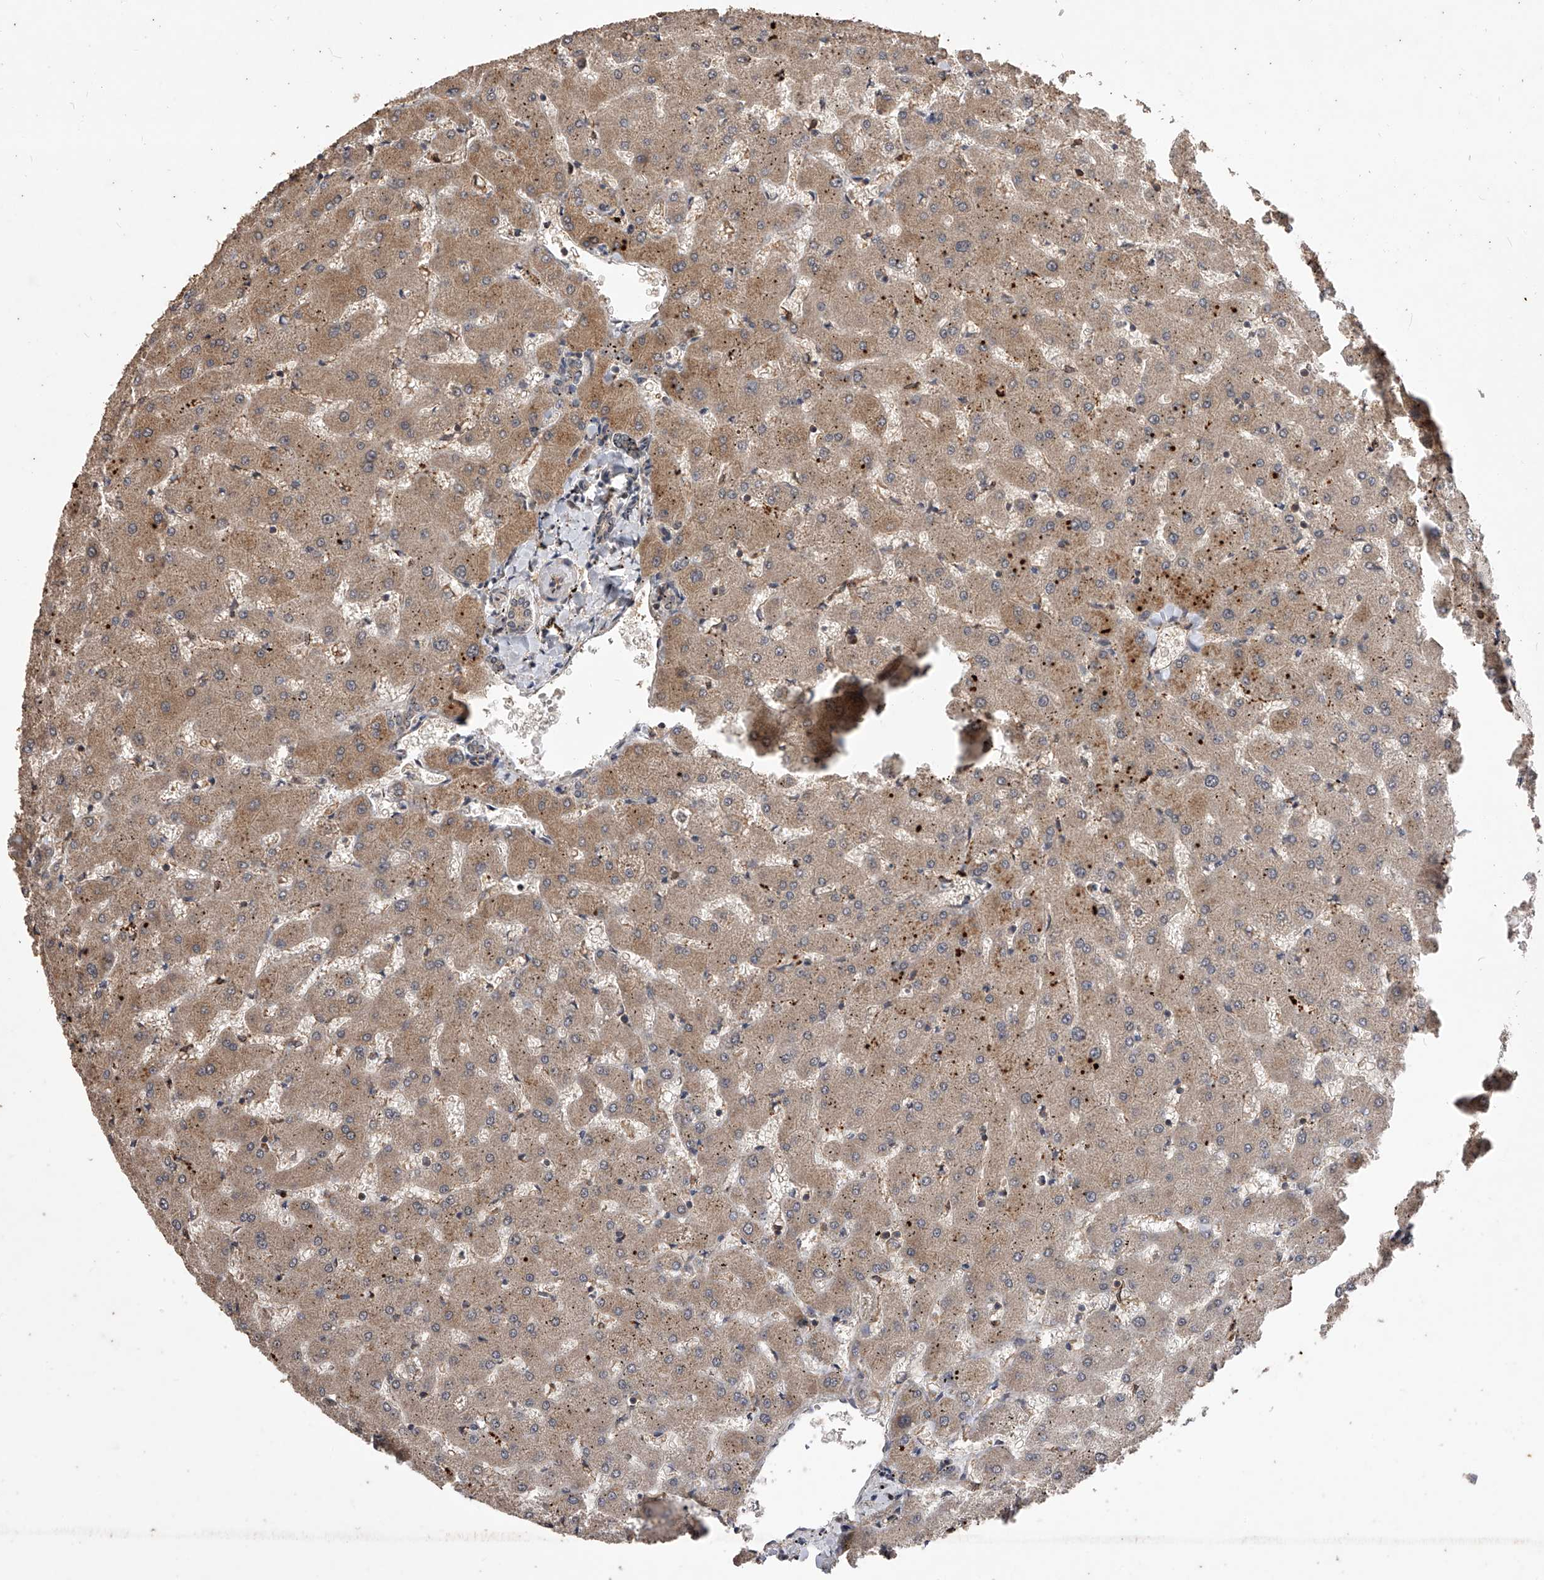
{"staining": {"intensity": "weak", "quantity": "25%-75%", "location": "cytoplasmic/membranous"}, "tissue": "liver", "cell_type": "Cholangiocytes", "image_type": "normal", "snomed": [{"axis": "morphology", "description": "Normal tissue, NOS"}, {"axis": "topography", "description": "Liver"}], "caption": "Protein analysis of normal liver shows weak cytoplasmic/membranous positivity in approximately 25%-75% of cholangiocytes.", "gene": "CFAP410", "patient": {"sex": "female", "age": 63}}